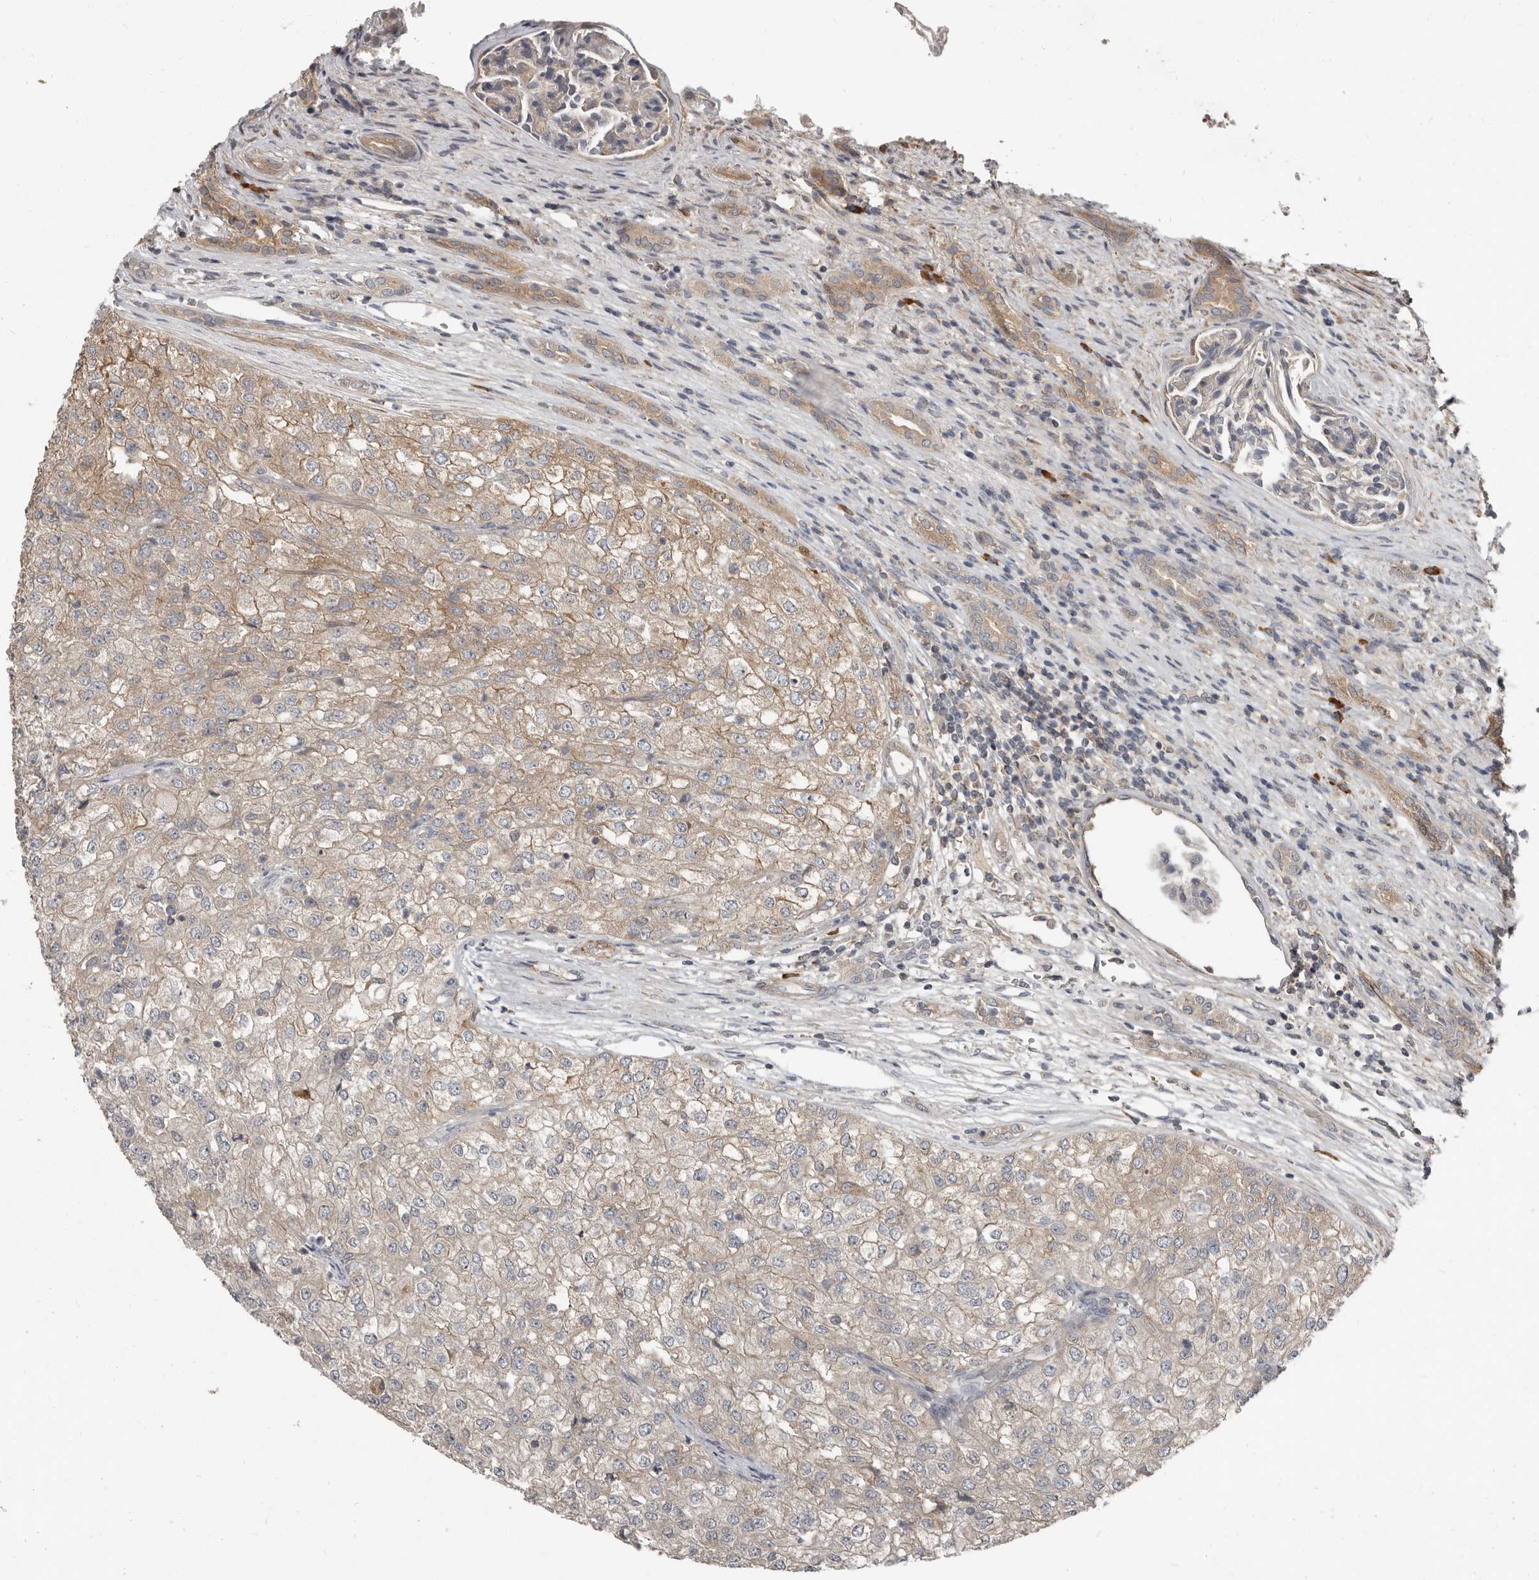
{"staining": {"intensity": "weak", "quantity": "25%-75%", "location": "cytoplasmic/membranous"}, "tissue": "renal cancer", "cell_type": "Tumor cells", "image_type": "cancer", "snomed": [{"axis": "morphology", "description": "Adenocarcinoma, NOS"}, {"axis": "topography", "description": "Kidney"}], "caption": "An image of renal cancer (adenocarcinoma) stained for a protein demonstrates weak cytoplasmic/membranous brown staining in tumor cells.", "gene": "AKNAD1", "patient": {"sex": "female", "age": 54}}